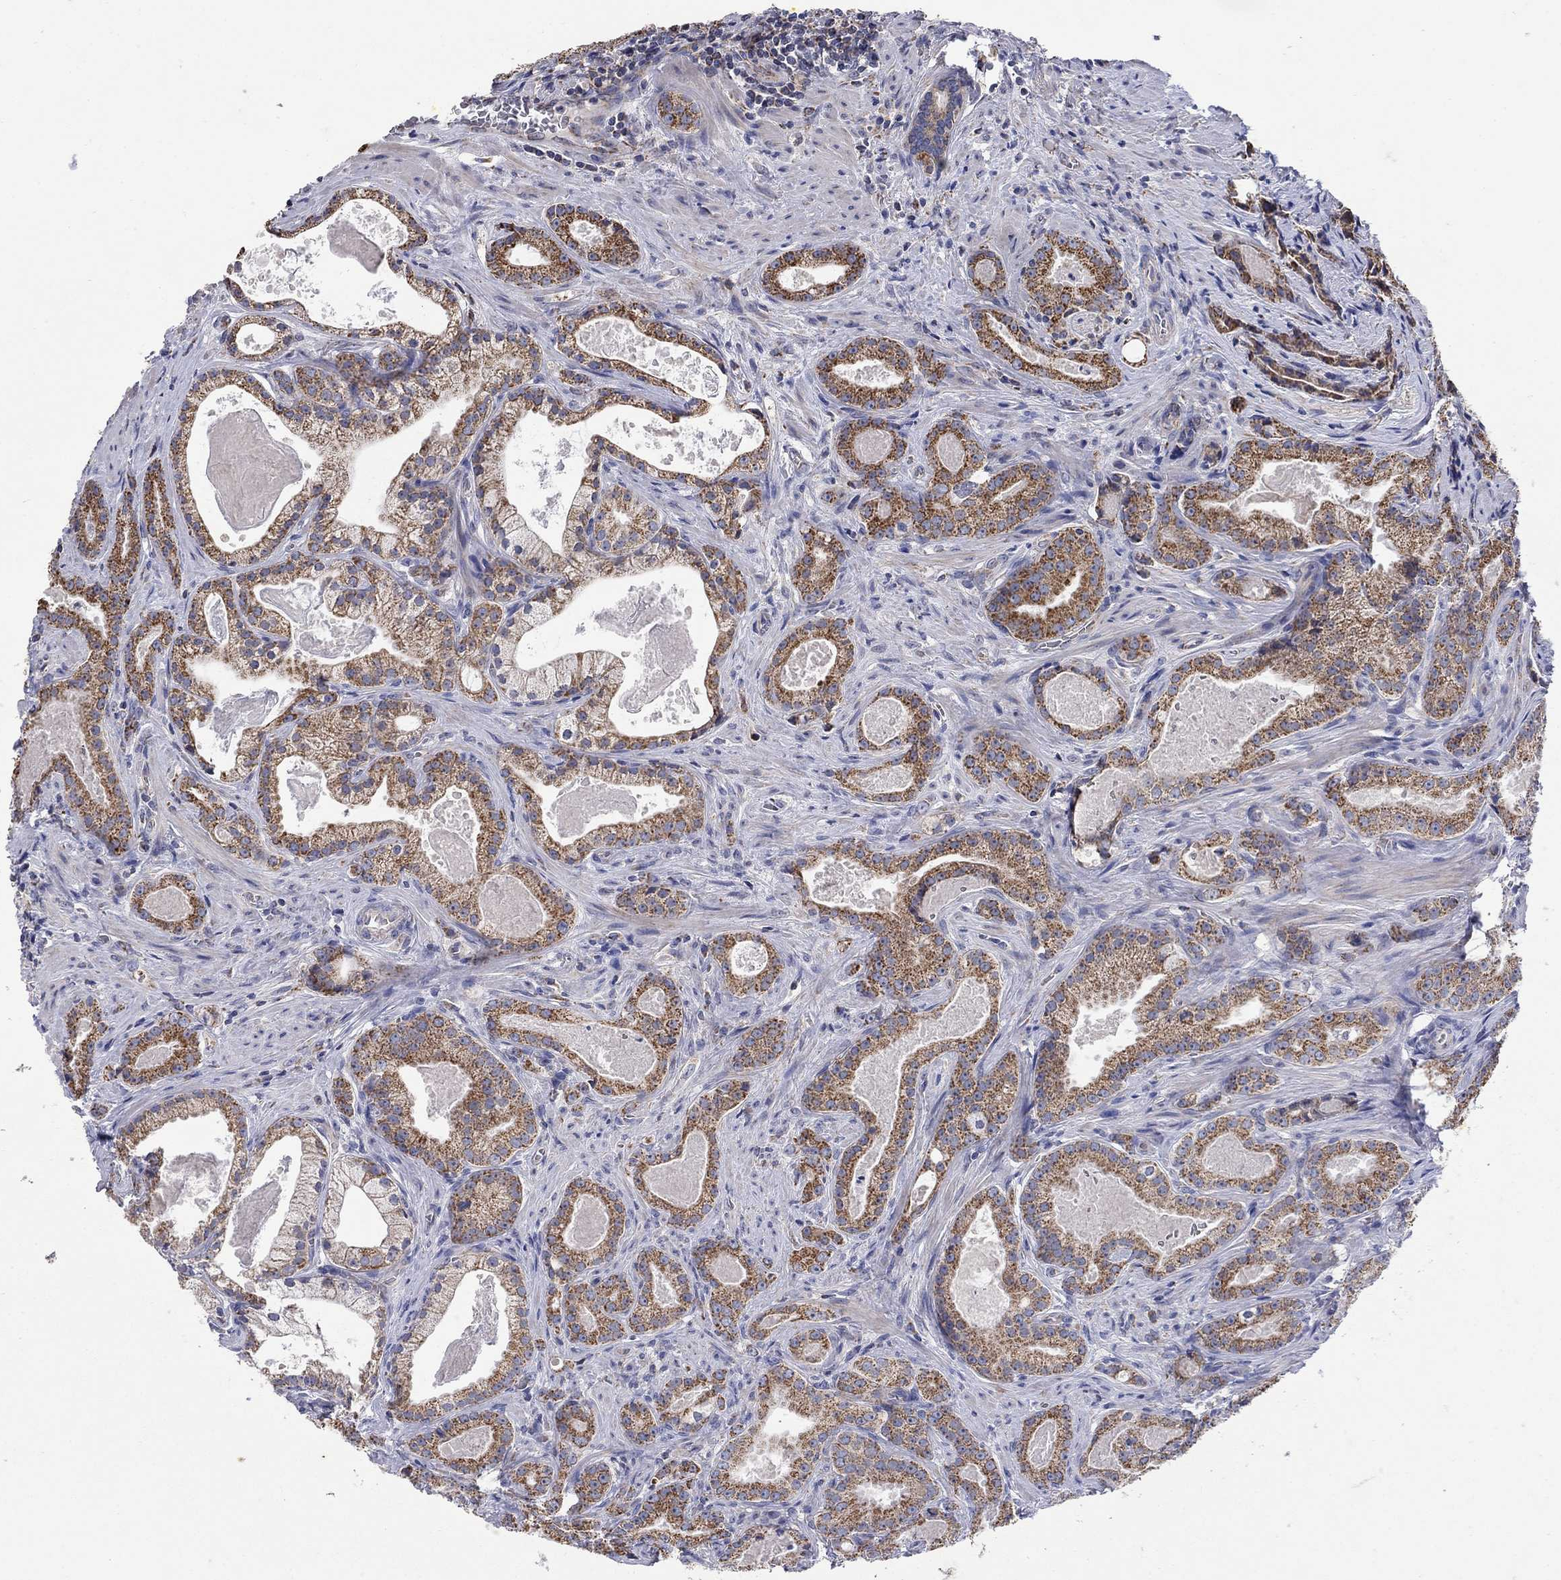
{"staining": {"intensity": "moderate", "quantity": ">75%", "location": "cytoplasmic/membranous"}, "tissue": "prostate cancer", "cell_type": "Tumor cells", "image_type": "cancer", "snomed": [{"axis": "morphology", "description": "Adenocarcinoma, NOS"}, {"axis": "topography", "description": "Prostate"}], "caption": "Protein analysis of prostate cancer (adenocarcinoma) tissue exhibits moderate cytoplasmic/membranous positivity in approximately >75% of tumor cells. (DAB IHC, brown staining for protein, blue staining for nuclei).", "gene": "HPS5", "patient": {"sex": "male", "age": 61}}